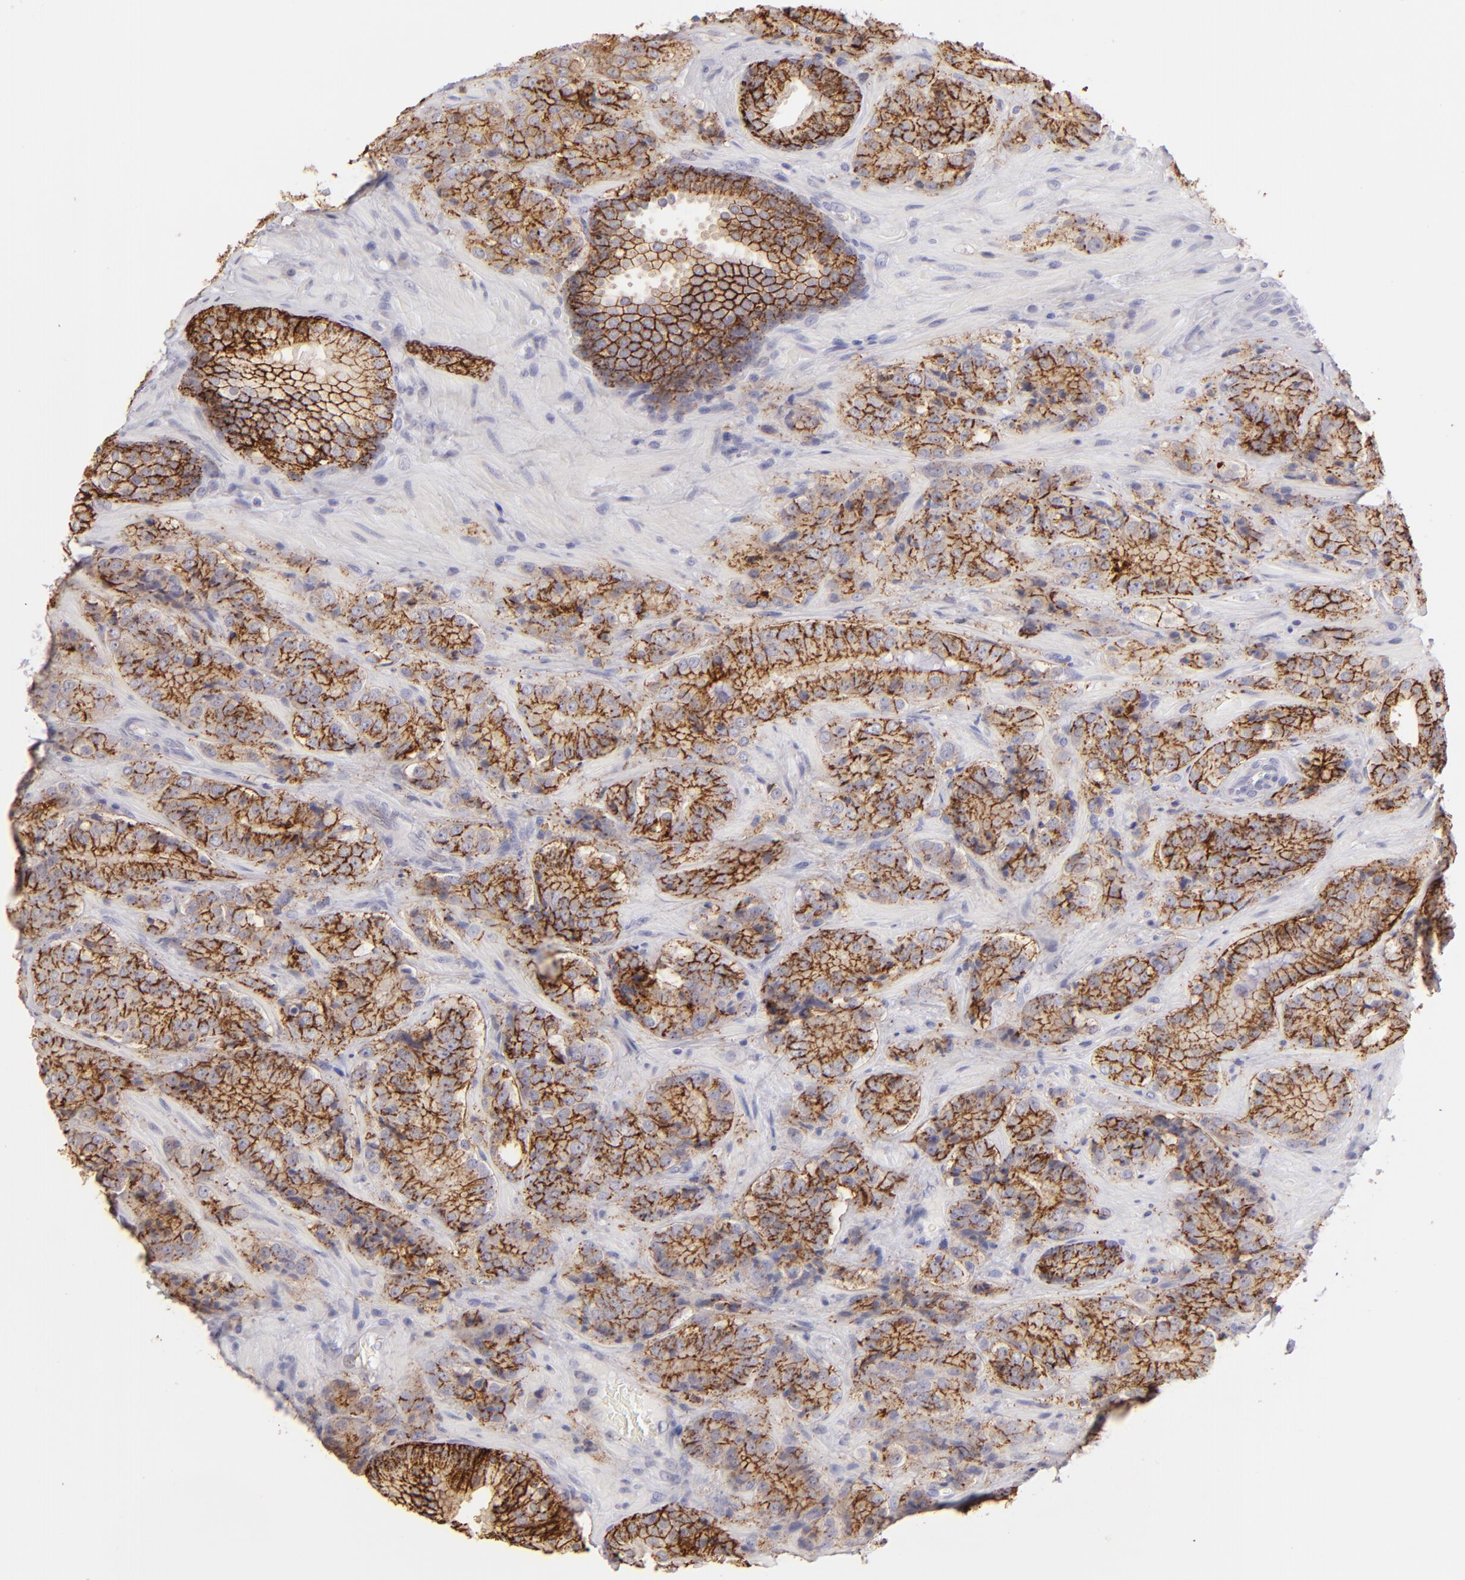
{"staining": {"intensity": "strong", "quantity": ">75%", "location": "cytoplasmic/membranous"}, "tissue": "prostate cancer", "cell_type": "Tumor cells", "image_type": "cancer", "snomed": [{"axis": "morphology", "description": "Adenocarcinoma, High grade"}, {"axis": "topography", "description": "Prostate"}], "caption": "The photomicrograph exhibits staining of high-grade adenocarcinoma (prostate), revealing strong cytoplasmic/membranous protein expression (brown color) within tumor cells.", "gene": "CLDN4", "patient": {"sex": "male", "age": 70}}